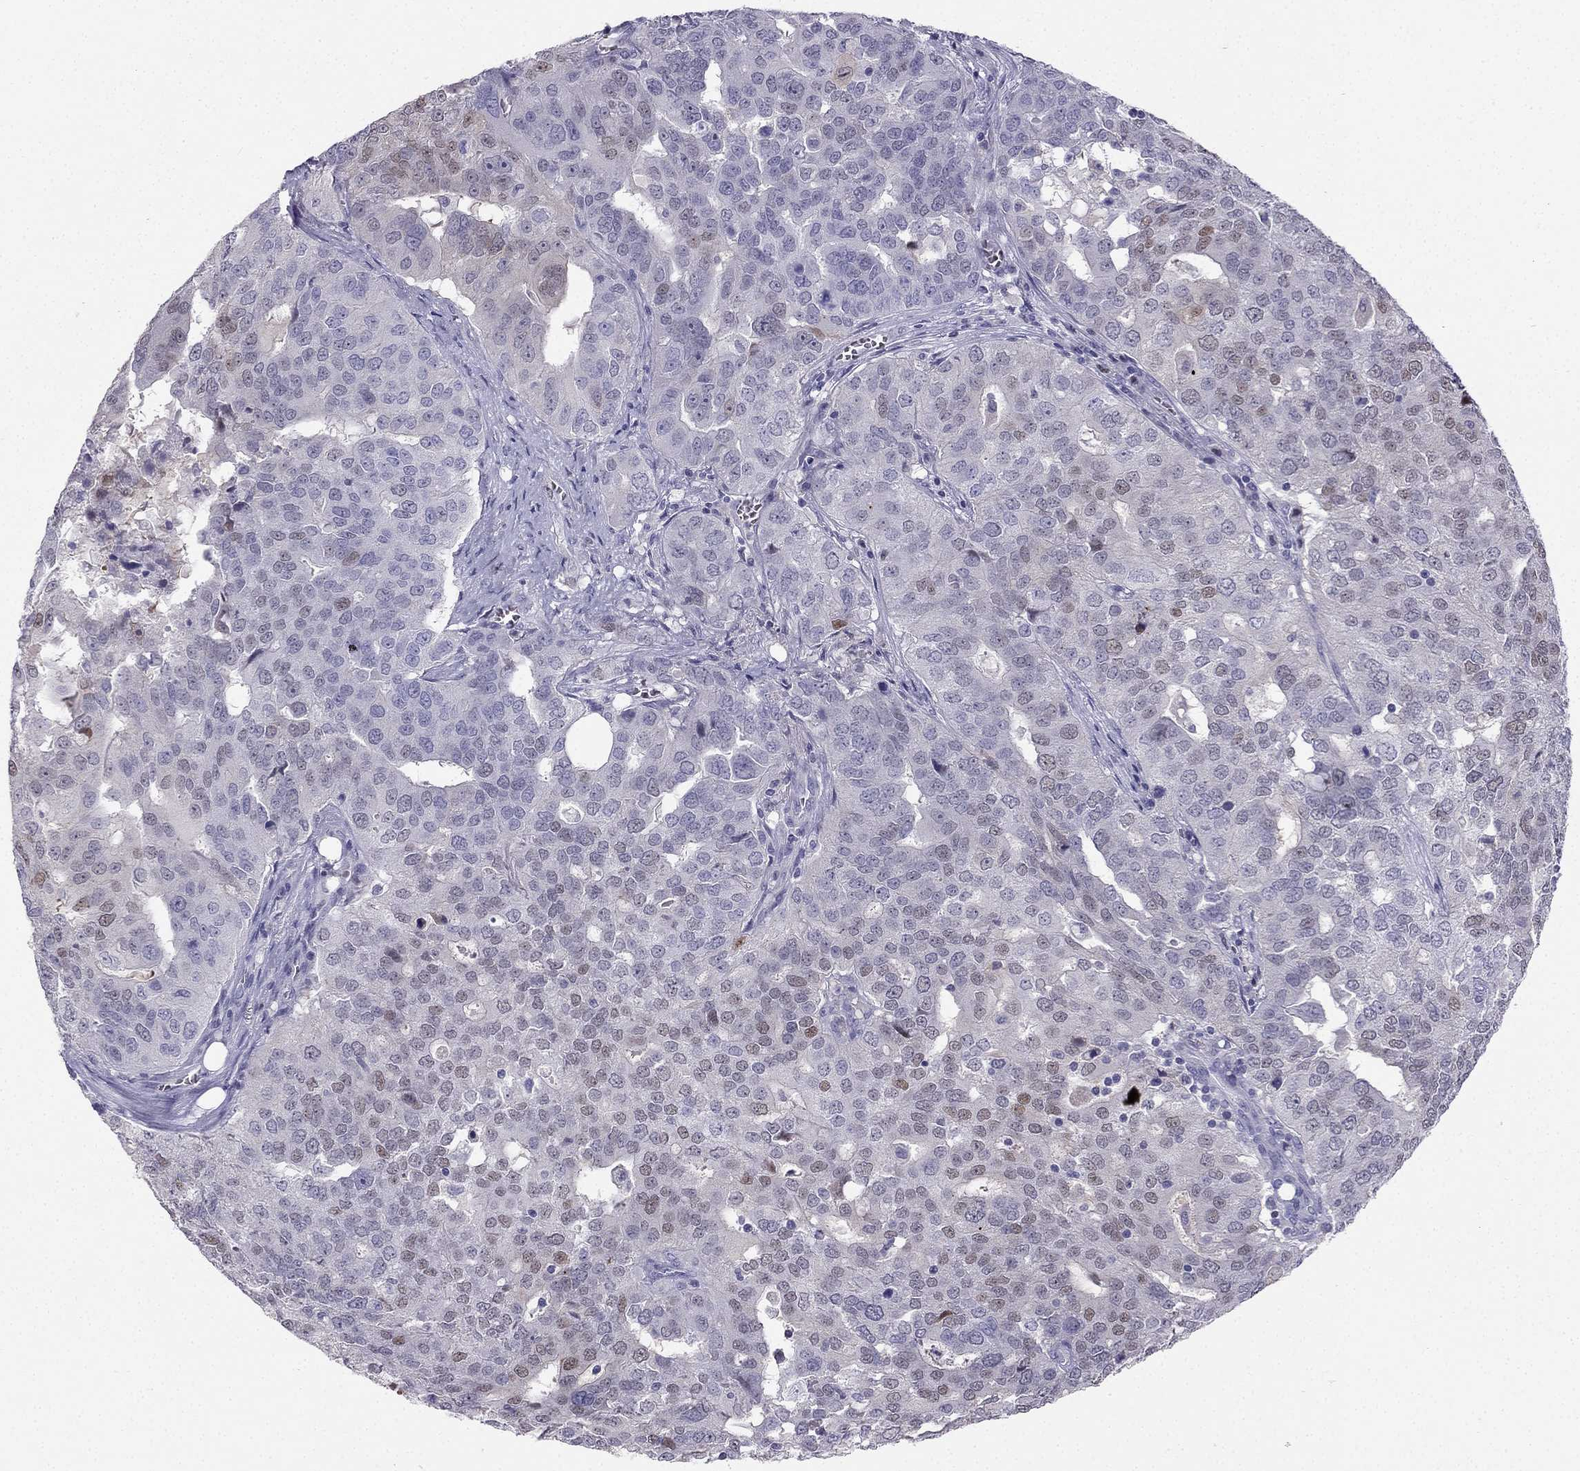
{"staining": {"intensity": "moderate", "quantity": "<25%", "location": "nuclear"}, "tissue": "ovarian cancer", "cell_type": "Tumor cells", "image_type": "cancer", "snomed": [{"axis": "morphology", "description": "Carcinoma, endometroid"}, {"axis": "topography", "description": "Soft tissue"}, {"axis": "topography", "description": "Ovary"}], "caption": "Immunohistochemistry (IHC) histopathology image of neoplastic tissue: human ovarian cancer (endometroid carcinoma) stained using IHC exhibits low levels of moderate protein expression localized specifically in the nuclear of tumor cells, appearing as a nuclear brown color.", "gene": "RSPH14", "patient": {"sex": "female", "age": 52}}